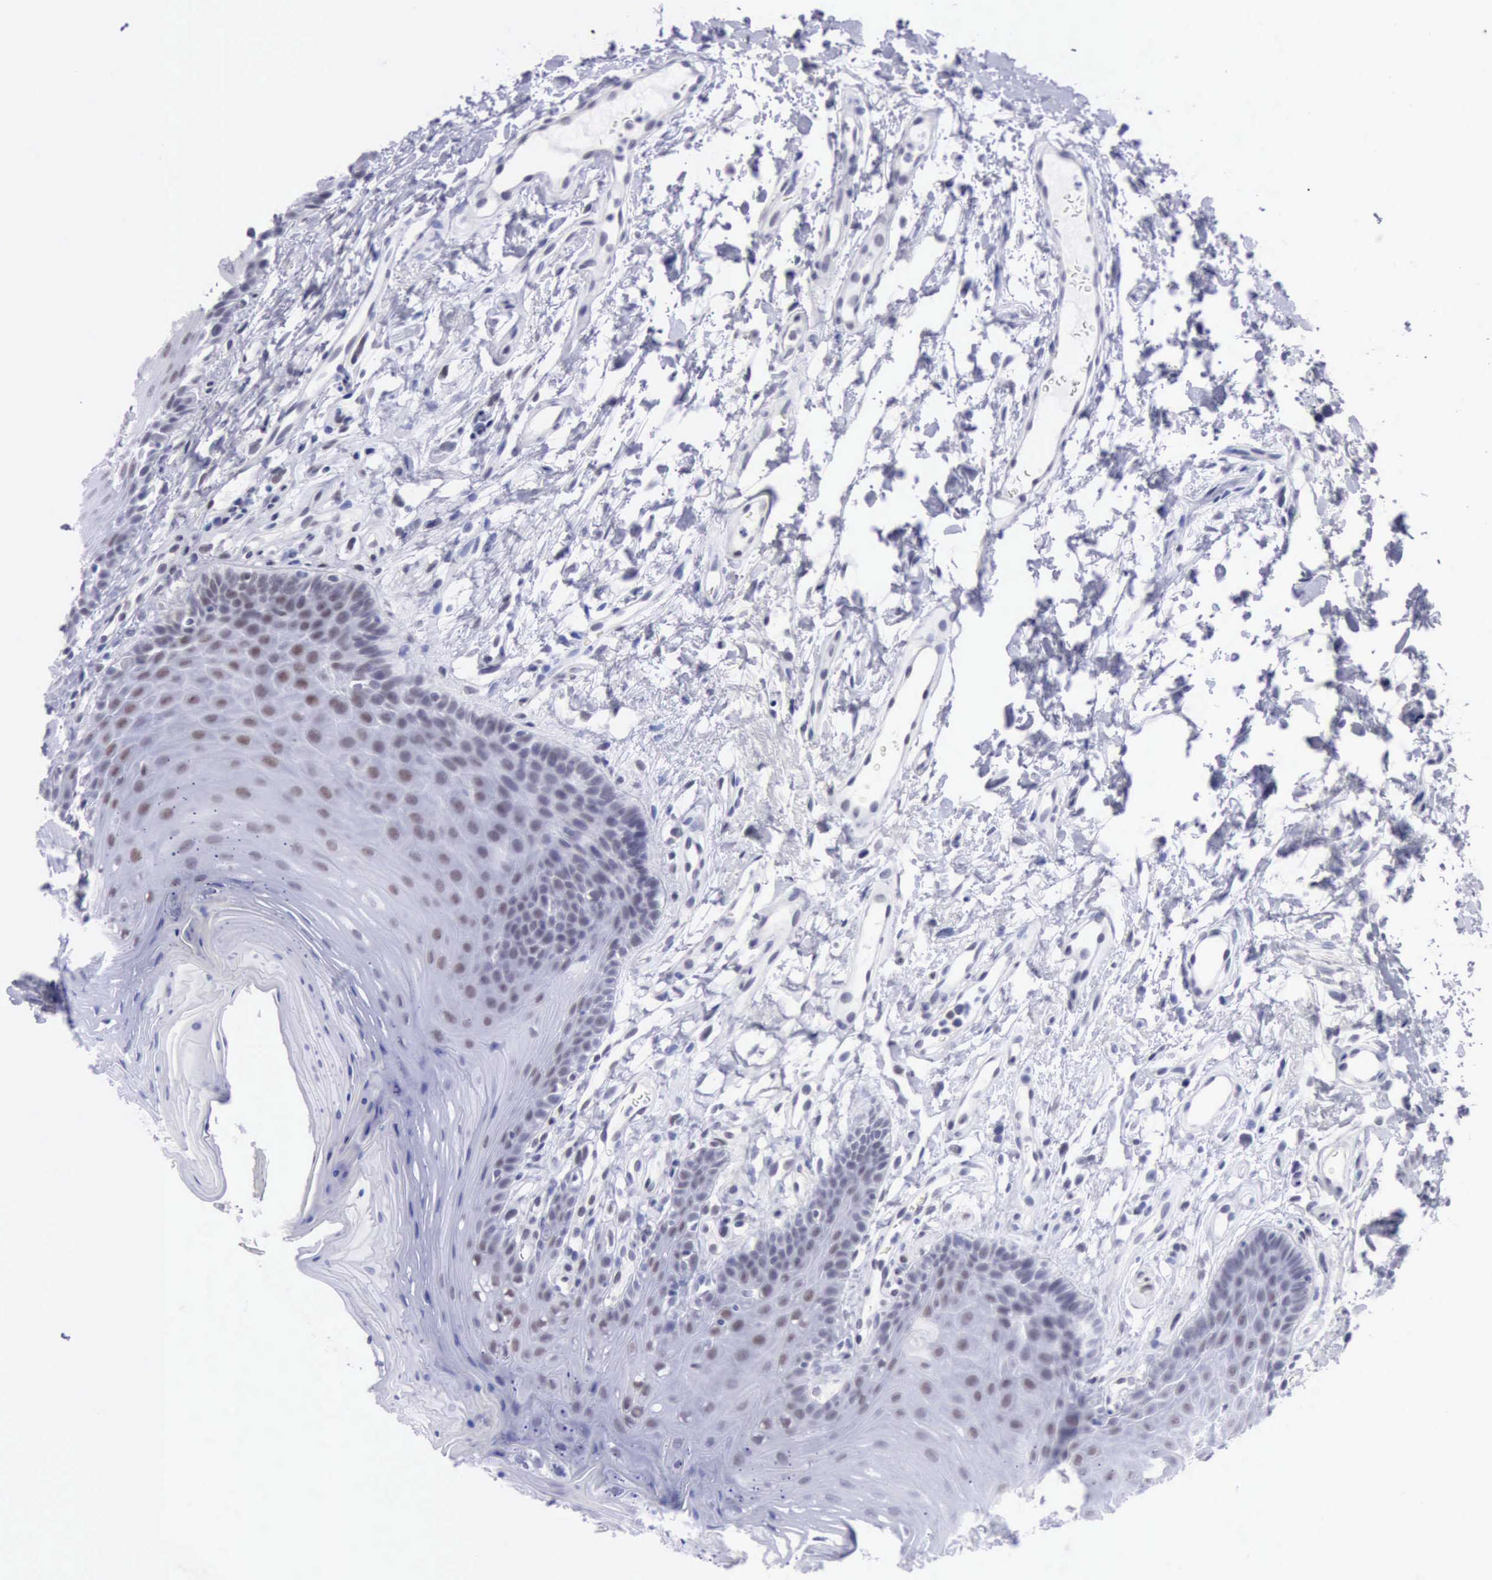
{"staining": {"intensity": "weak", "quantity": "25%-75%", "location": "nuclear"}, "tissue": "oral mucosa", "cell_type": "Squamous epithelial cells", "image_type": "normal", "snomed": [{"axis": "morphology", "description": "Normal tissue, NOS"}, {"axis": "topography", "description": "Oral tissue"}], "caption": "Protein staining of benign oral mucosa demonstrates weak nuclear expression in about 25%-75% of squamous epithelial cells. The protein of interest is shown in brown color, while the nuclei are stained blue.", "gene": "ERCC4", "patient": {"sex": "male", "age": 62}}